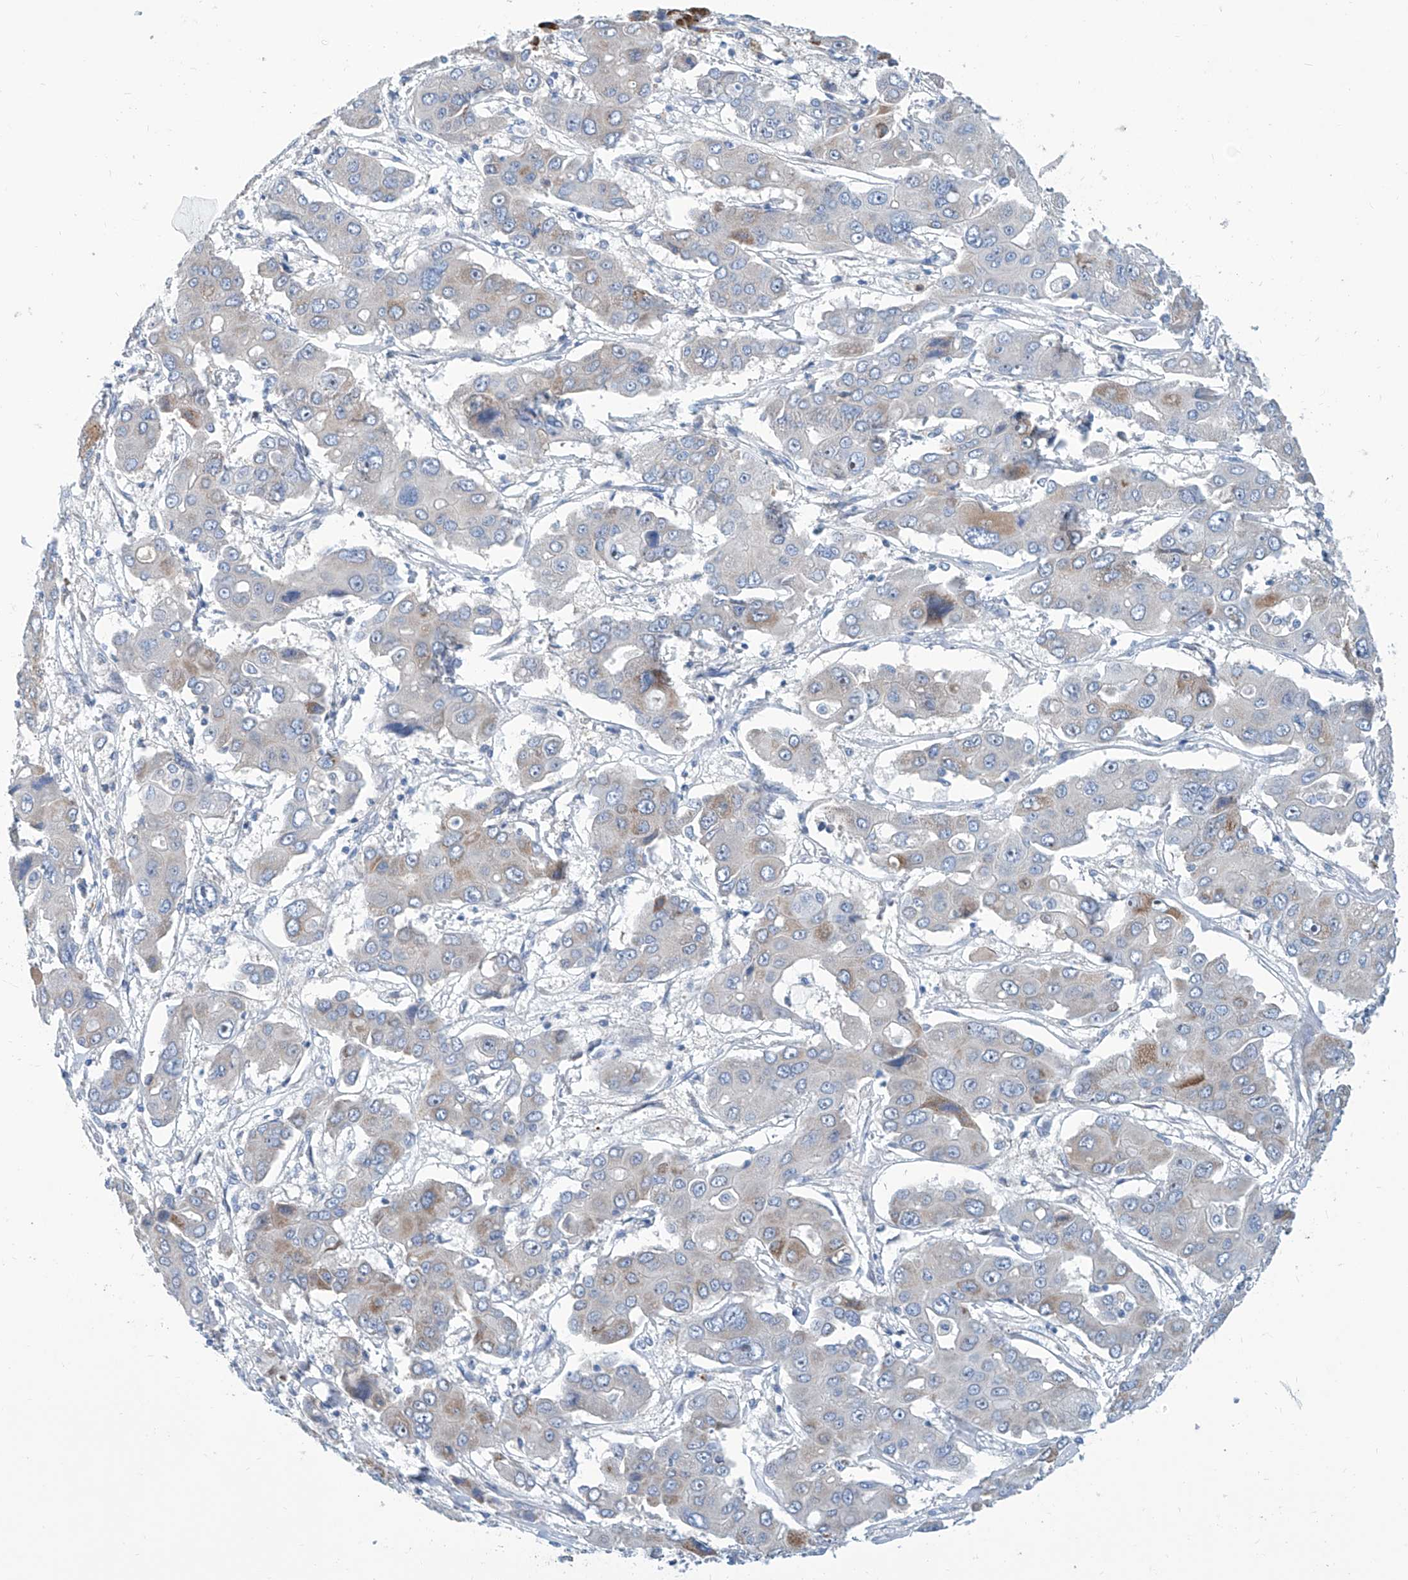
{"staining": {"intensity": "moderate", "quantity": "<25%", "location": "cytoplasmic/membranous"}, "tissue": "liver cancer", "cell_type": "Tumor cells", "image_type": "cancer", "snomed": [{"axis": "morphology", "description": "Cholangiocarcinoma"}, {"axis": "topography", "description": "Liver"}], "caption": "About <25% of tumor cells in human liver cancer display moderate cytoplasmic/membranous protein positivity as visualized by brown immunohistochemical staining.", "gene": "ZNF519", "patient": {"sex": "male", "age": 67}}